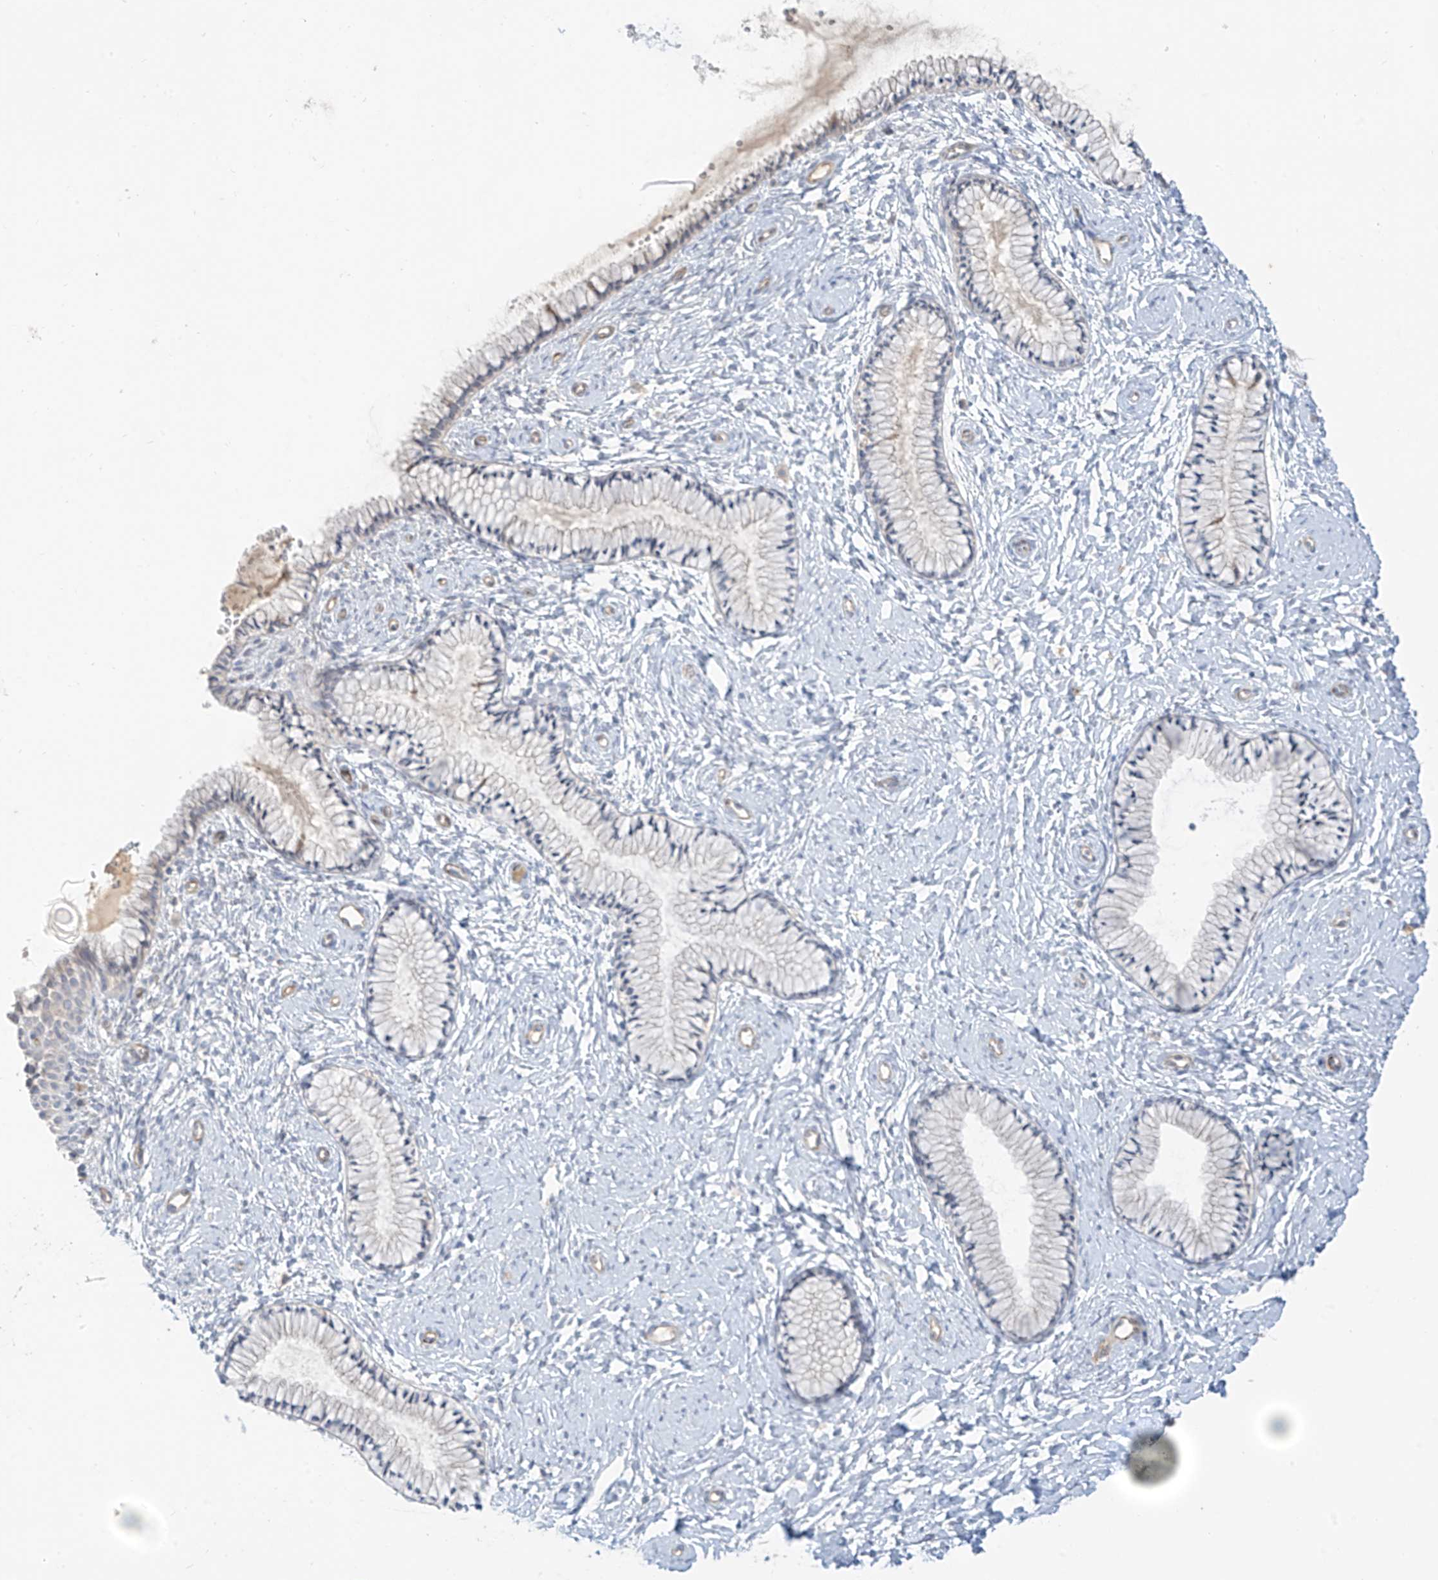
{"staining": {"intensity": "negative", "quantity": "none", "location": "none"}, "tissue": "cervix", "cell_type": "Glandular cells", "image_type": "normal", "snomed": [{"axis": "morphology", "description": "Normal tissue, NOS"}, {"axis": "topography", "description": "Cervix"}], "caption": "Immunohistochemistry (IHC) of unremarkable cervix shows no expression in glandular cells. (Immunohistochemistry, brightfield microscopy, high magnification).", "gene": "C2orf42", "patient": {"sex": "female", "age": 33}}